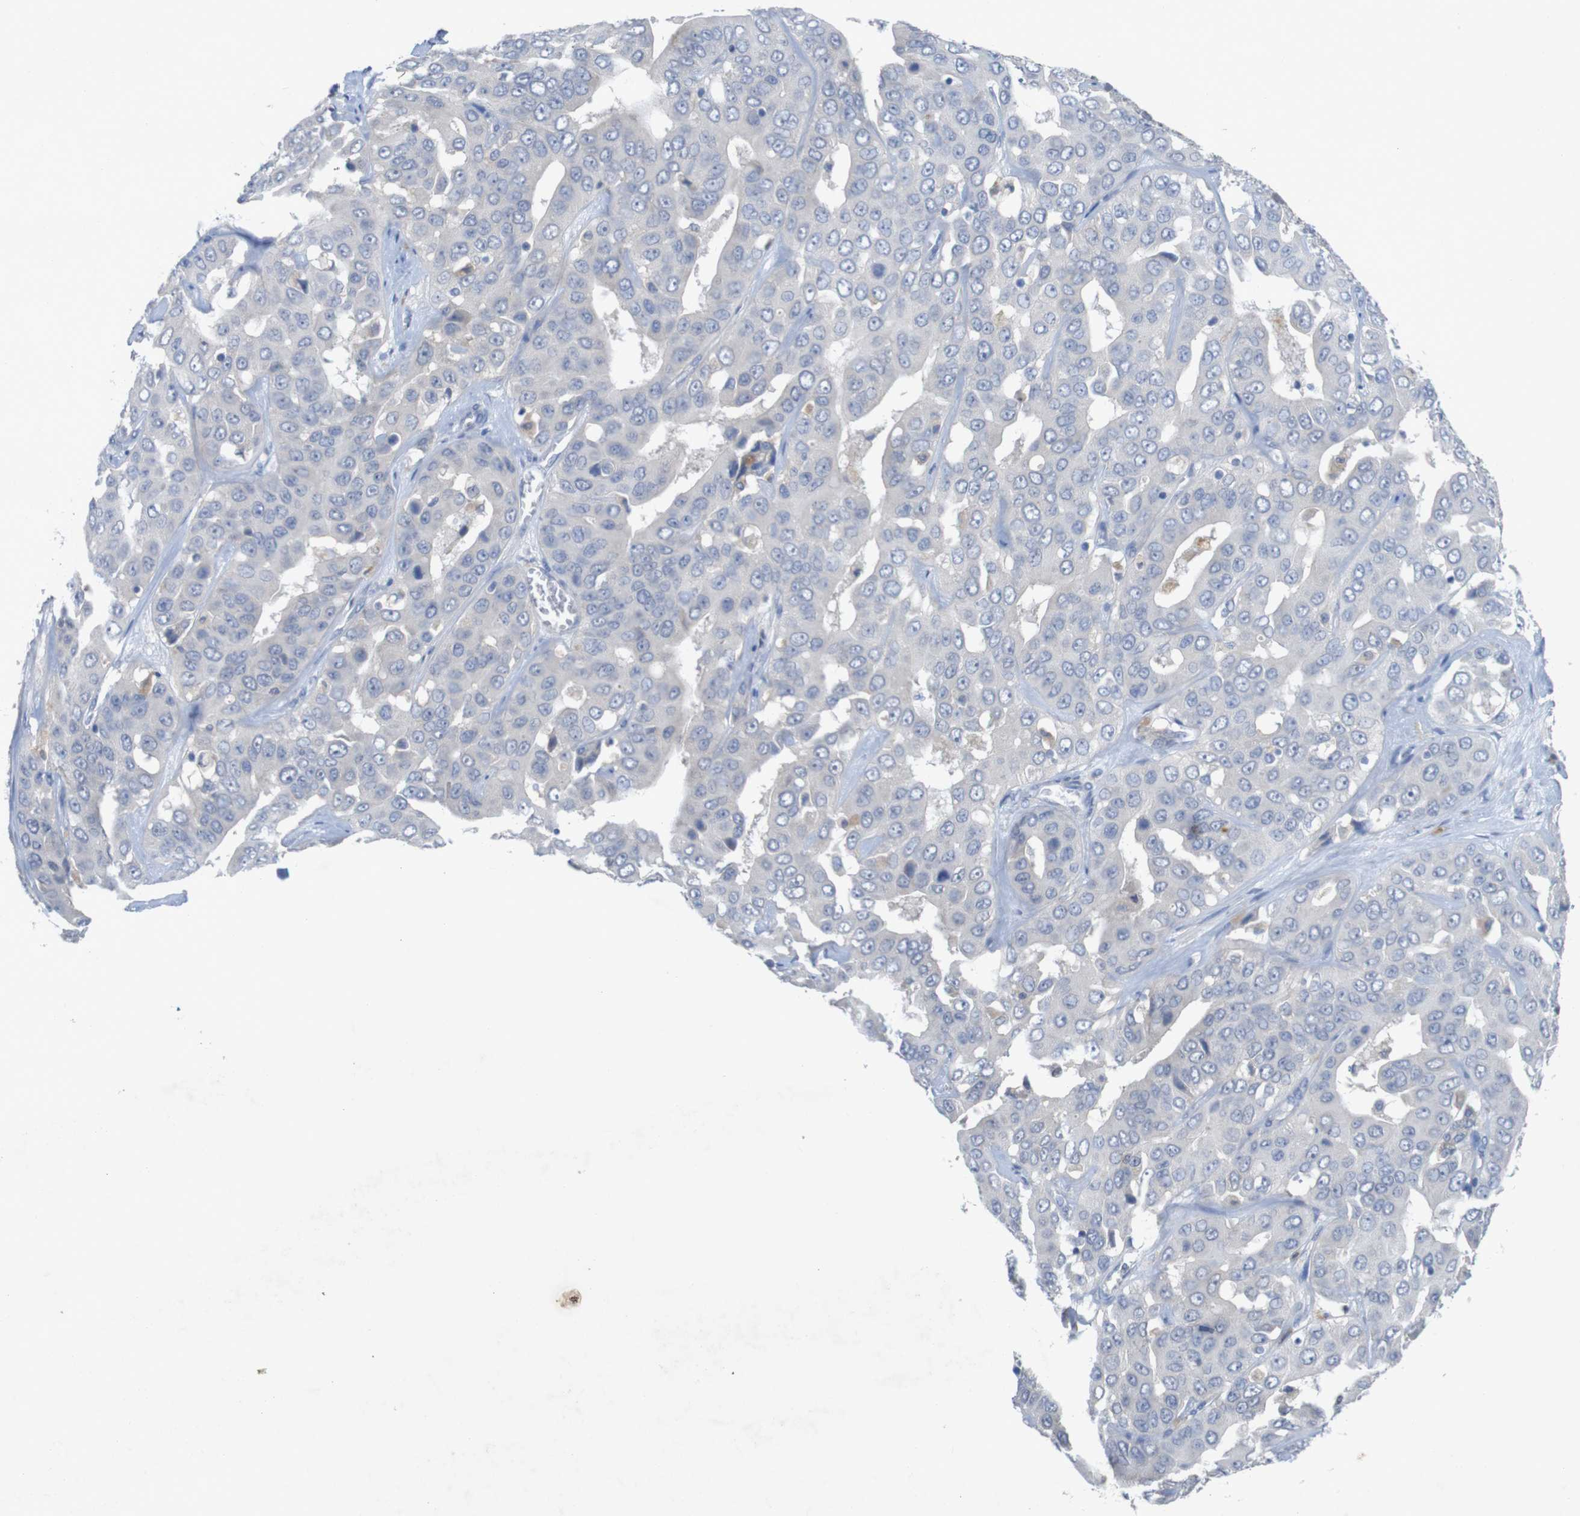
{"staining": {"intensity": "negative", "quantity": "none", "location": "none"}, "tissue": "liver cancer", "cell_type": "Tumor cells", "image_type": "cancer", "snomed": [{"axis": "morphology", "description": "Cholangiocarcinoma"}, {"axis": "topography", "description": "Liver"}], "caption": "The image displays no staining of tumor cells in liver cancer (cholangiocarcinoma).", "gene": "BCAR3", "patient": {"sex": "female", "age": 52}}